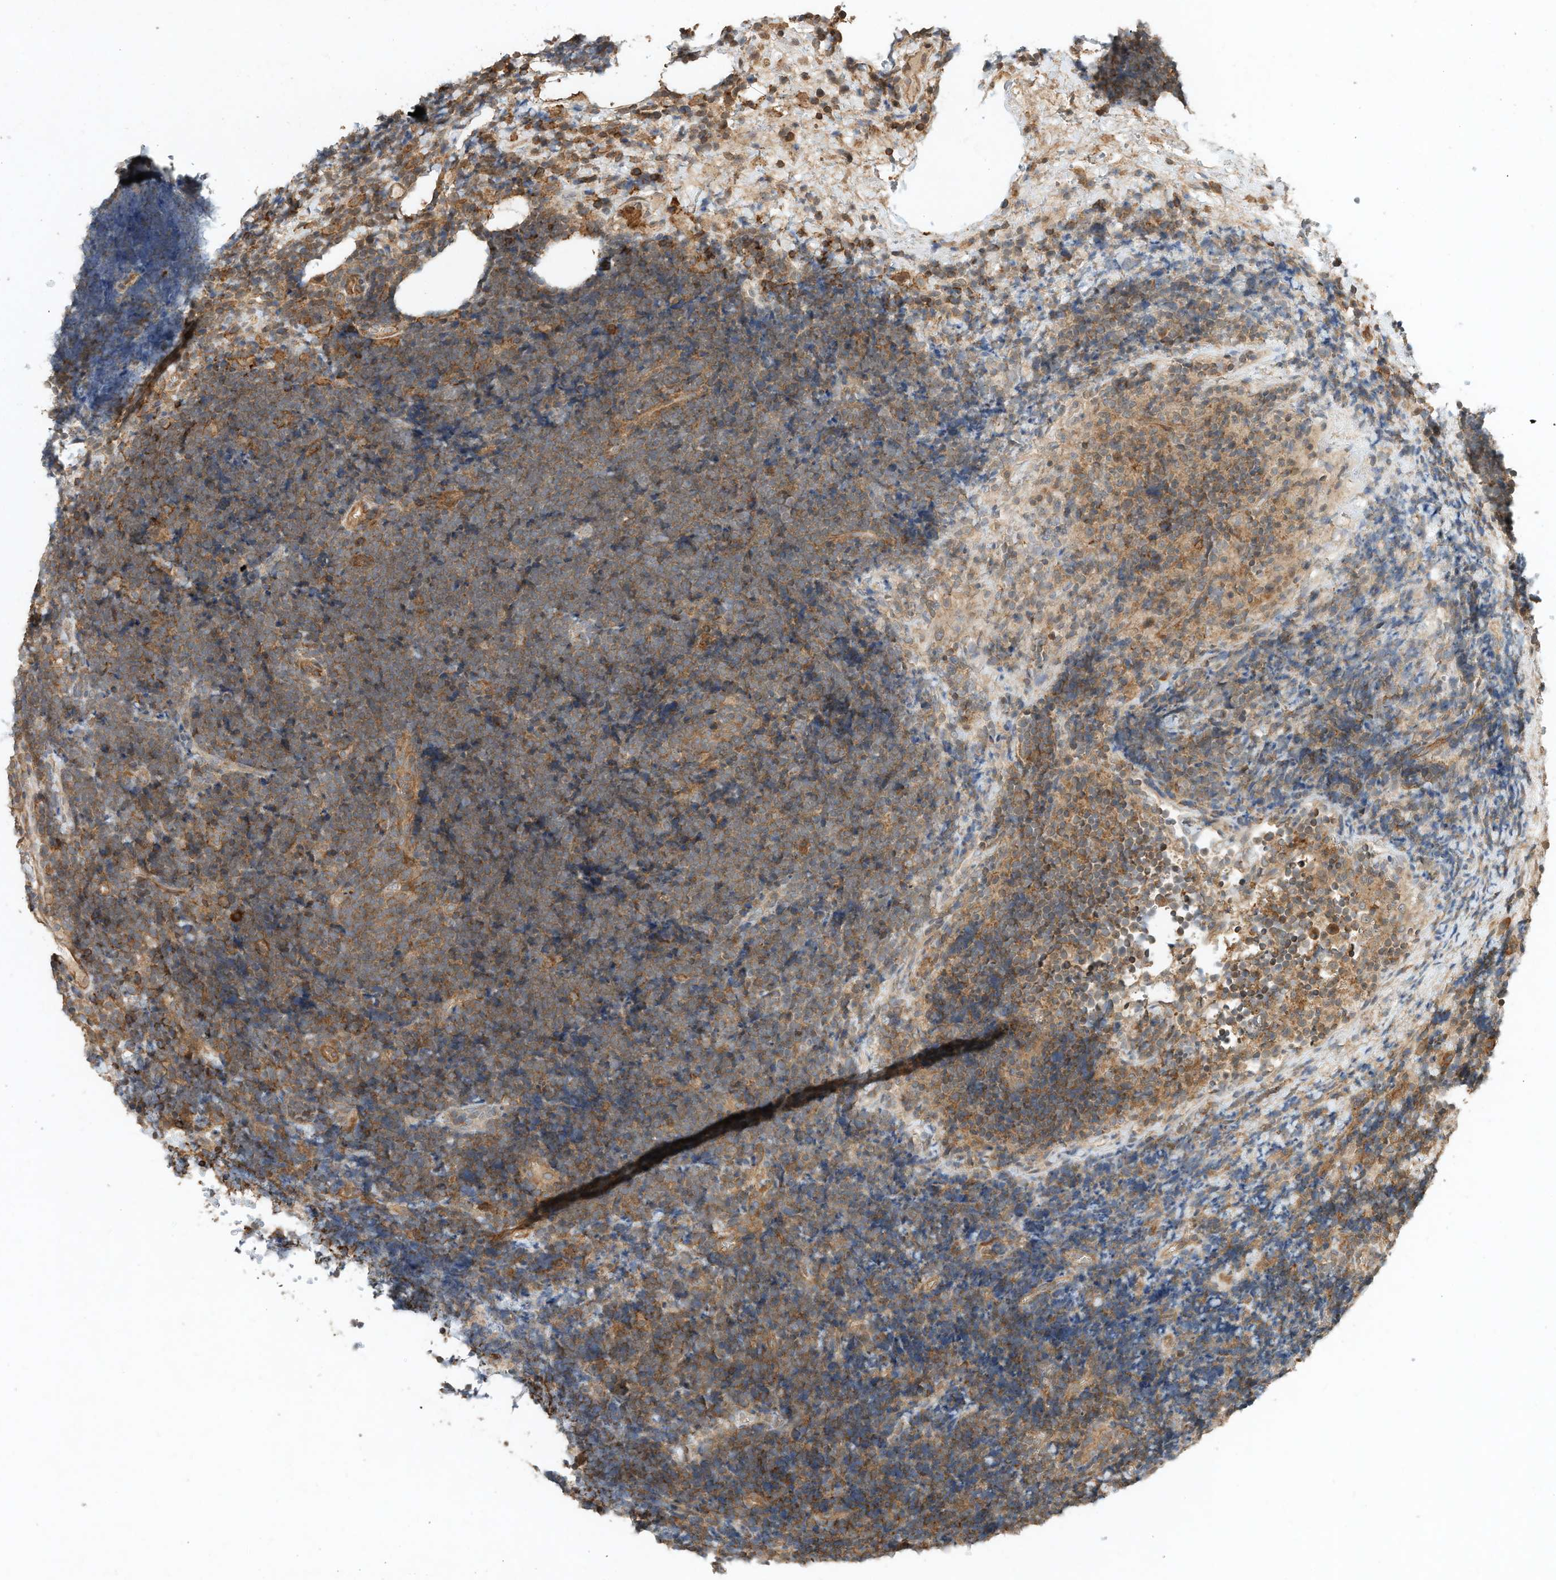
{"staining": {"intensity": "moderate", "quantity": ">75%", "location": "cytoplasmic/membranous"}, "tissue": "lymphoma", "cell_type": "Tumor cells", "image_type": "cancer", "snomed": [{"axis": "morphology", "description": "Malignant lymphoma, non-Hodgkin's type, High grade"}, {"axis": "topography", "description": "Lymph node"}], "caption": "This is an image of immunohistochemistry (IHC) staining of malignant lymphoma, non-Hodgkin's type (high-grade), which shows moderate positivity in the cytoplasmic/membranous of tumor cells.", "gene": "CPAMD8", "patient": {"sex": "male", "age": 13}}